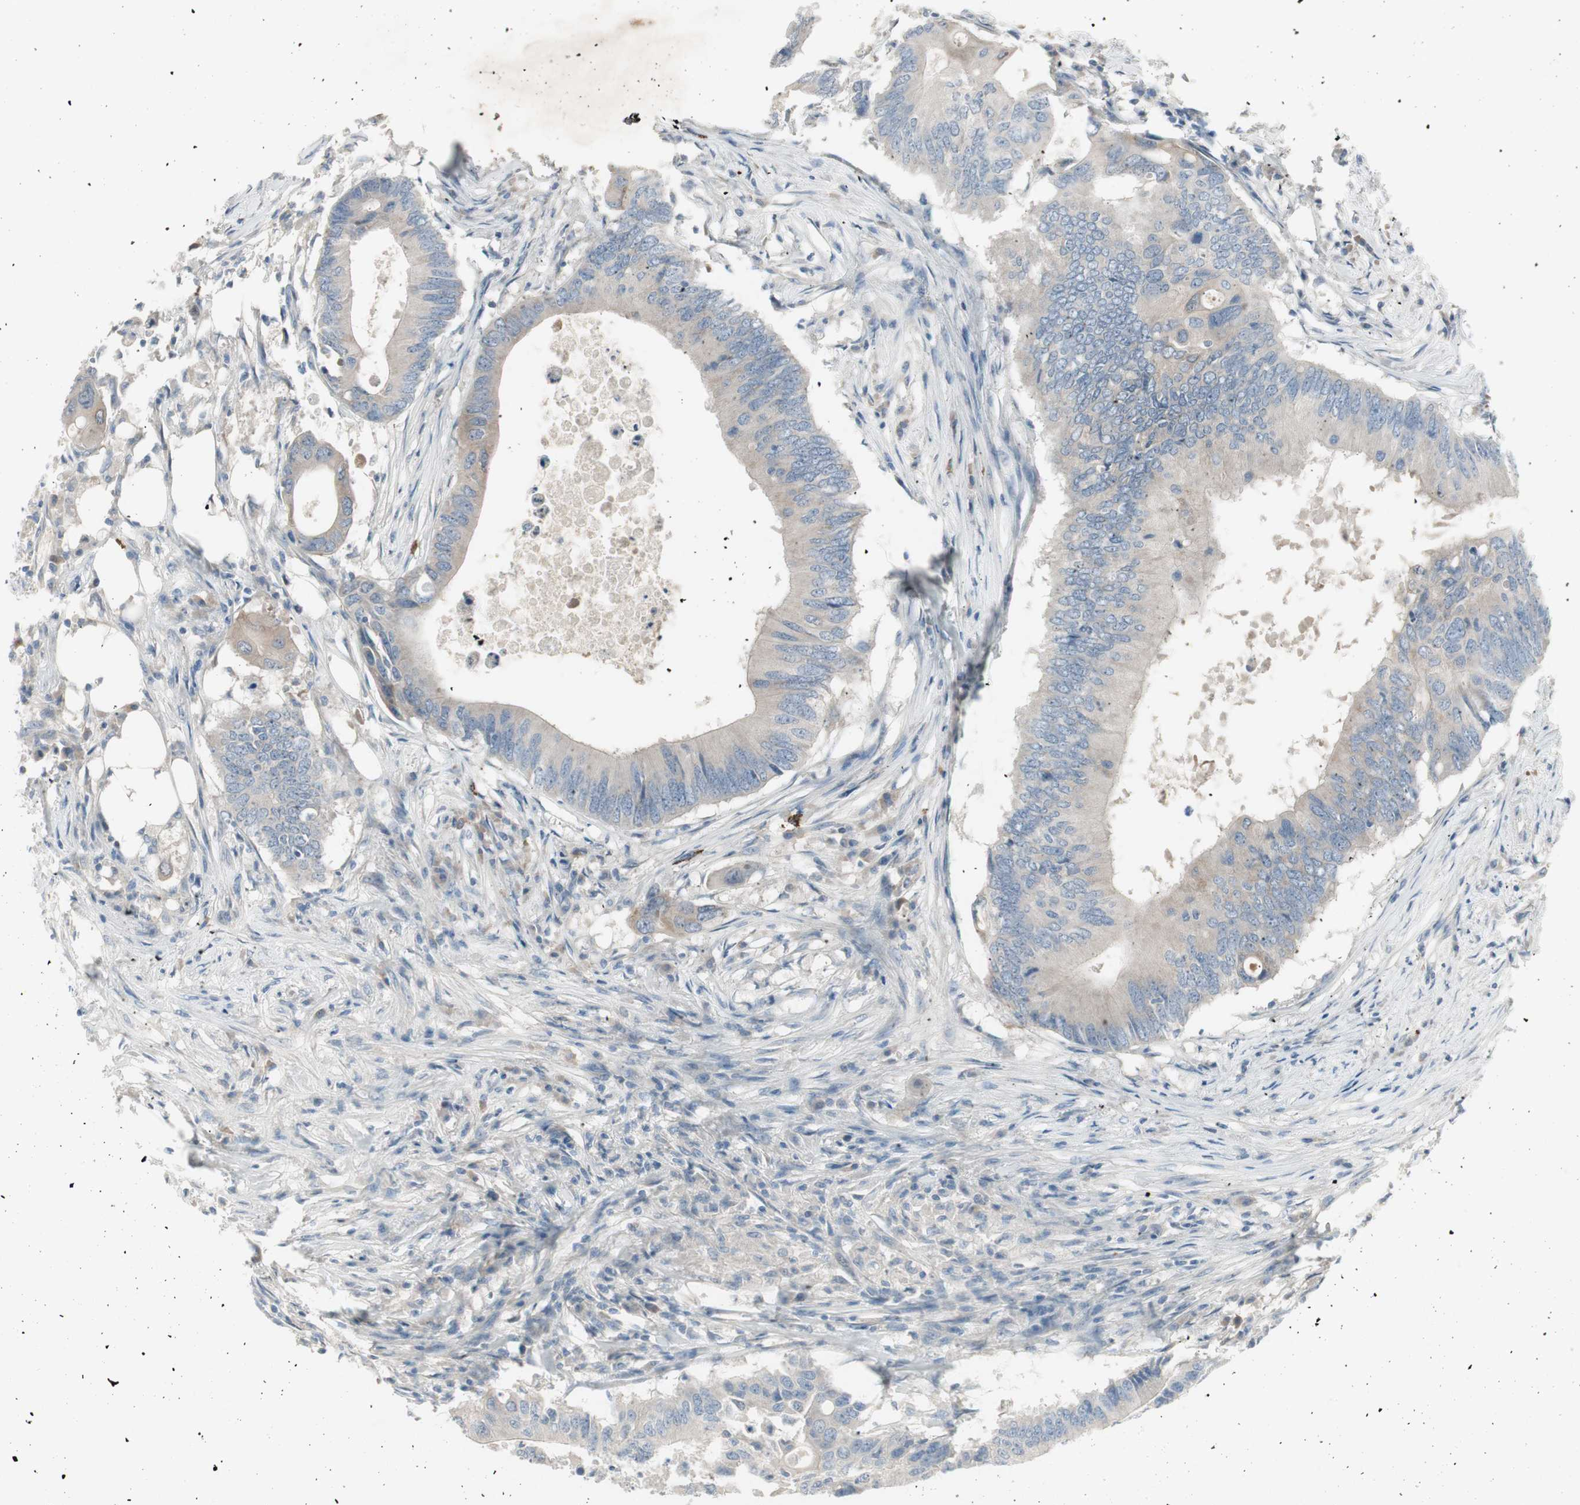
{"staining": {"intensity": "weak", "quantity": "25%-75%", "location": "cytoplasmic/membranous"}, "tissue": "colorectal cancer", "cell_type": "Tumor cells", "image_type": "cancer", "snomed": [{"axis": "morphology", "description": "Adenocarcinoma, NOS"}, {"axis": "topography", "description": "Colon"}], "caption": "DAB immunohistochemical staining of colorectal cancer exhibits weak cytoplasmic/membranous protein positivity in approximately 25%-75% of tumor cells. The staining was performed using DAB (3,3'-diaminobenzidine), with brown indicating positive protein expression. Nuclei are stained blue with hematoxylin.", "gene": "MAPRE3", "patient": {"sex": "male", "age": 71}}